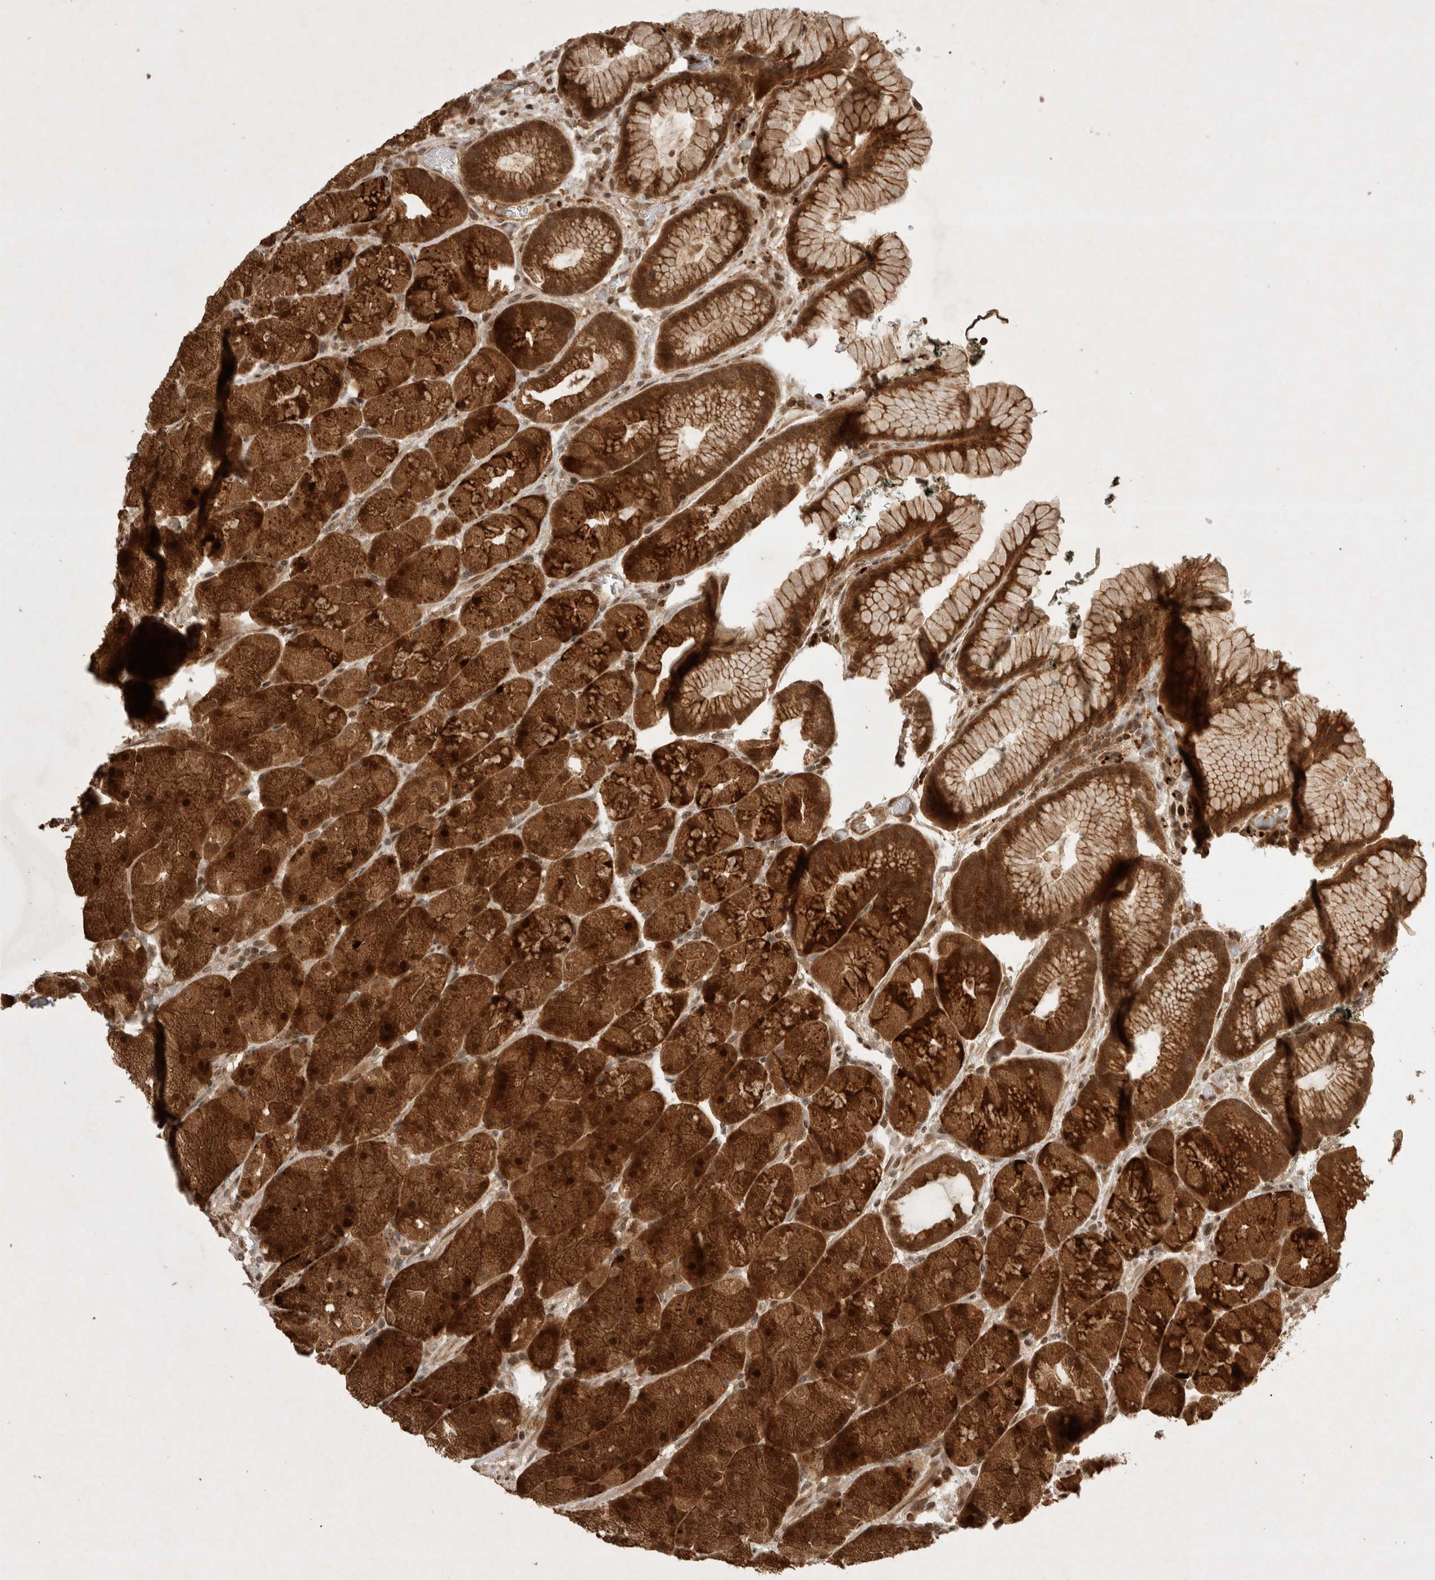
{"staining": {"intensity": "strong", "quantity": ">75%", "location": "cytoplasmic/membranous,nuclear"}, "tissue": "stomach", "cell_type": "Glandular cells", "image_type": "normal", "snomed": [{"axis": "morphology", "description": "Normal tissue, NOS"}, {"axis": "topography", "description": "Stomach, upper"}, {"axis": "topography", "description": "Stomach"}], "caption": "Strong cytoplasmic/membranous,nuclear expression is appreciated in about >75% of glandular cells in normal stomach.", "gene": "FAM221A", "patient": {"sex": "male", "age": 48}}